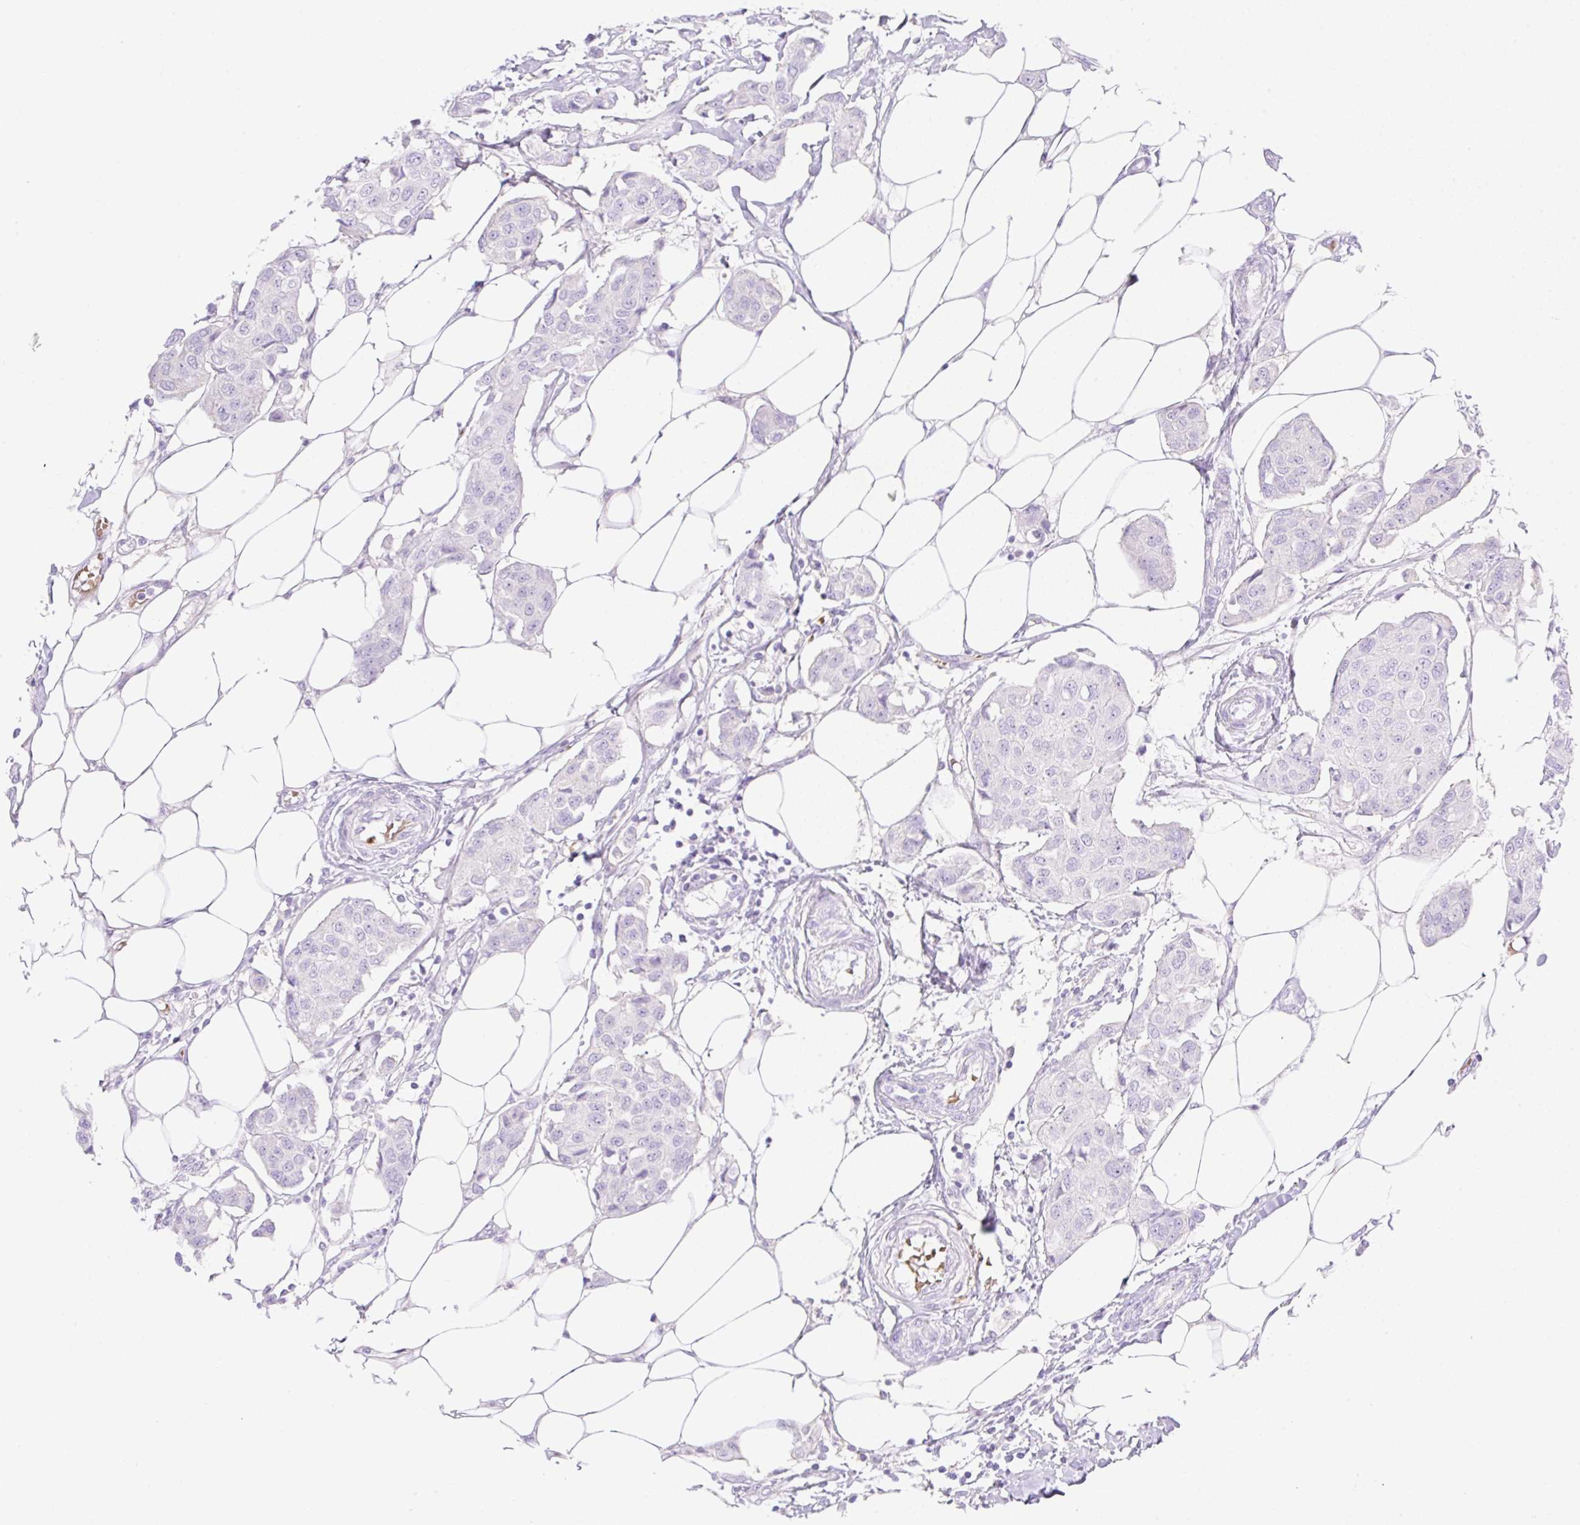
{"staining": {"intensity": "negative", "quantity": "none", "location": "none"}, "tissue": "breast cancer", "cell_type": "Tumor cells", "image_type": "cancer", "snomed": [{"axis": "morphology", "description": "Duct carcinoma"}, {"axis": "topography", "description": "Breast"}, {"axis": "topography", "description": "Lymph node"}], "caption": "An image of intraductal carcinoma (breast) stained for a protein shows no brown staining in tumor cells.", "gene": "CDX1", "patient": {"sex": "female", "age": 80}}